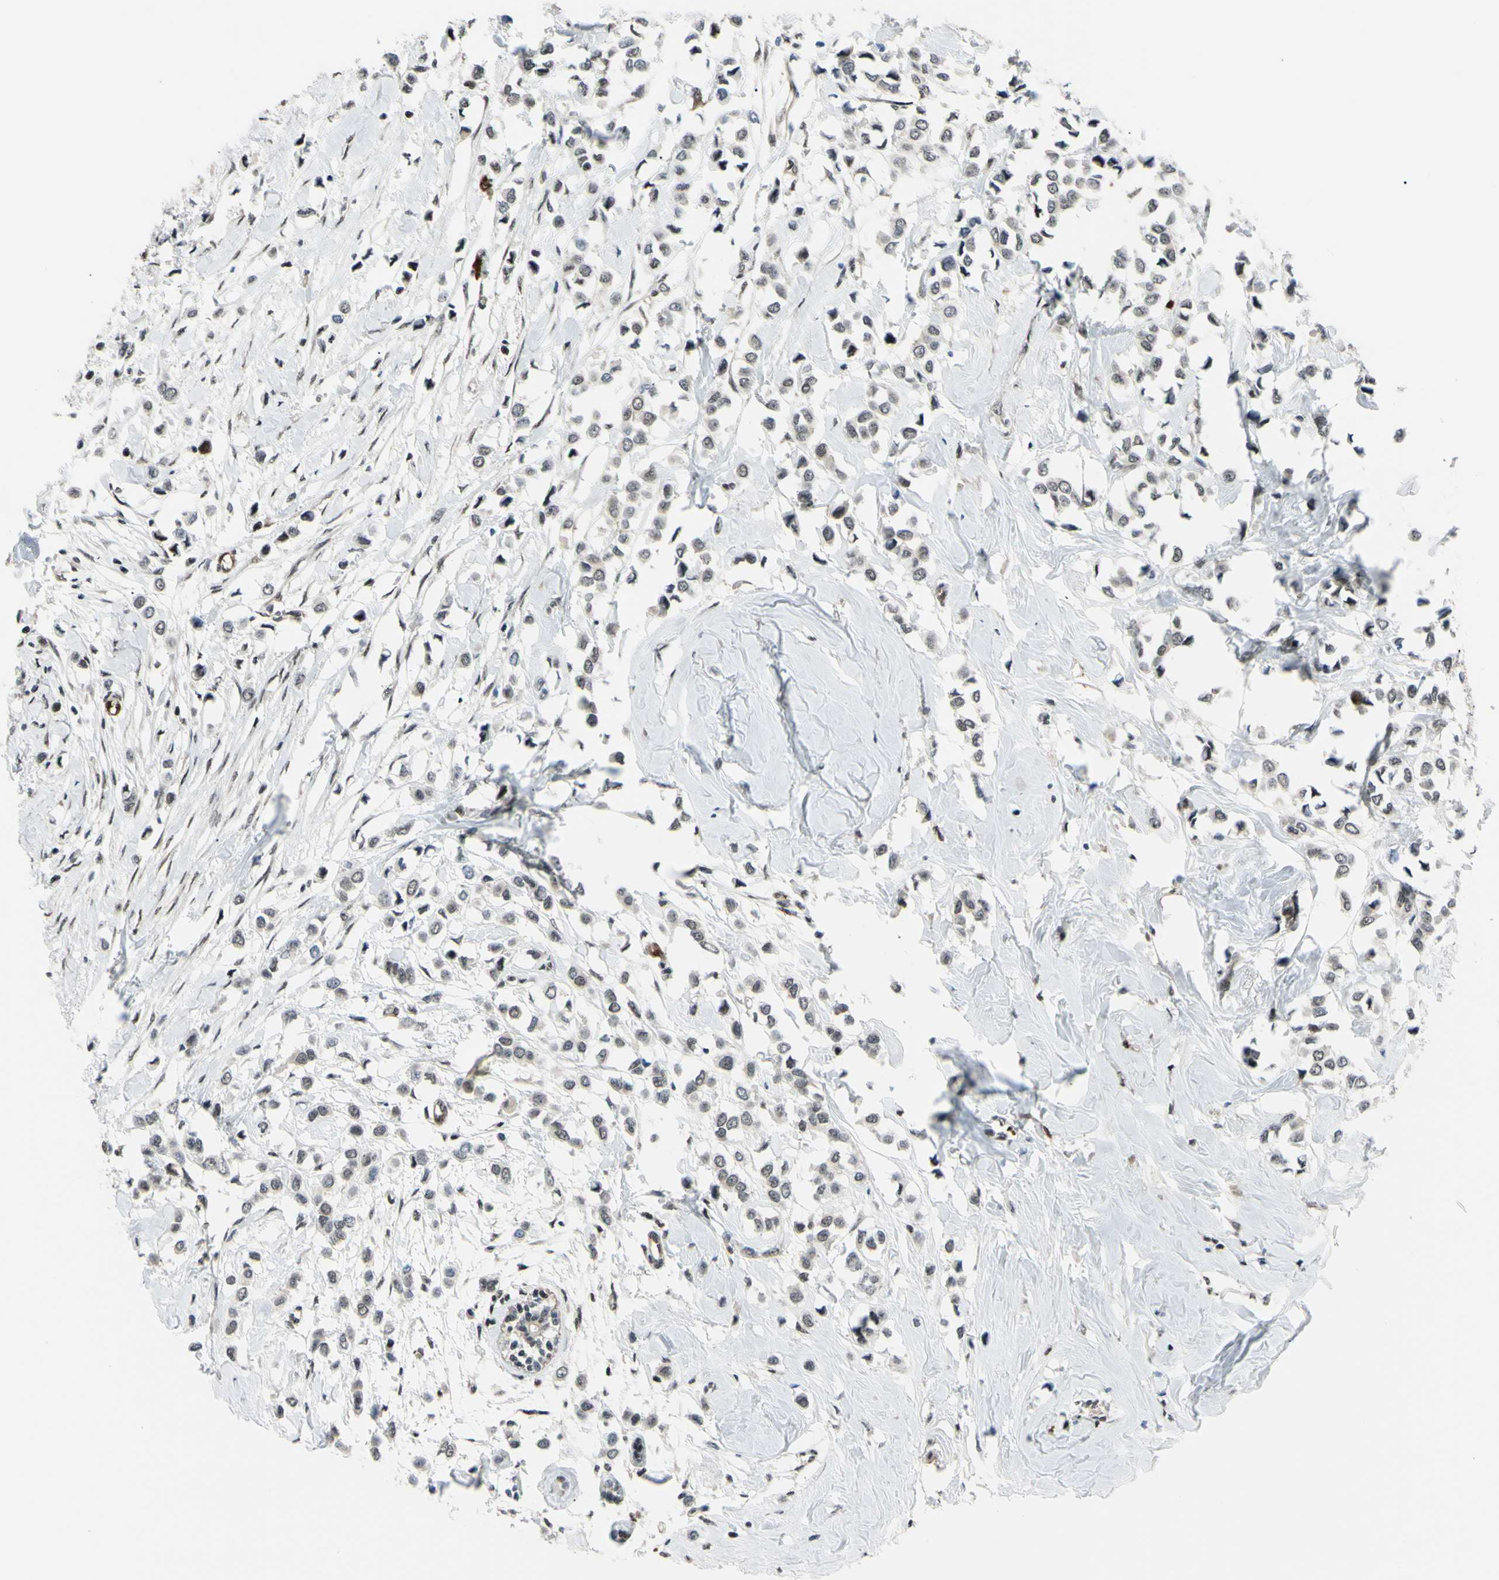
{"staining": {"intensity": "weak", "quantity": "<25%", "location": "nuclear"}, "tissue": "breast cancer", "cell_type": "Tumor cells", "image_type": "cancer", "snomed": [{"axis": "morphology", "description": "Lobular carcinoma"}, {"axis": "topography", "description": "Breast"}], "caption": "This is an immunohistochemistry photomicrograph of human breast cancer (lobular carcinoma). There is no positivity in tumor cells.", "gene": "THAP12", "patient": {"sex": "female", "age": 51}}